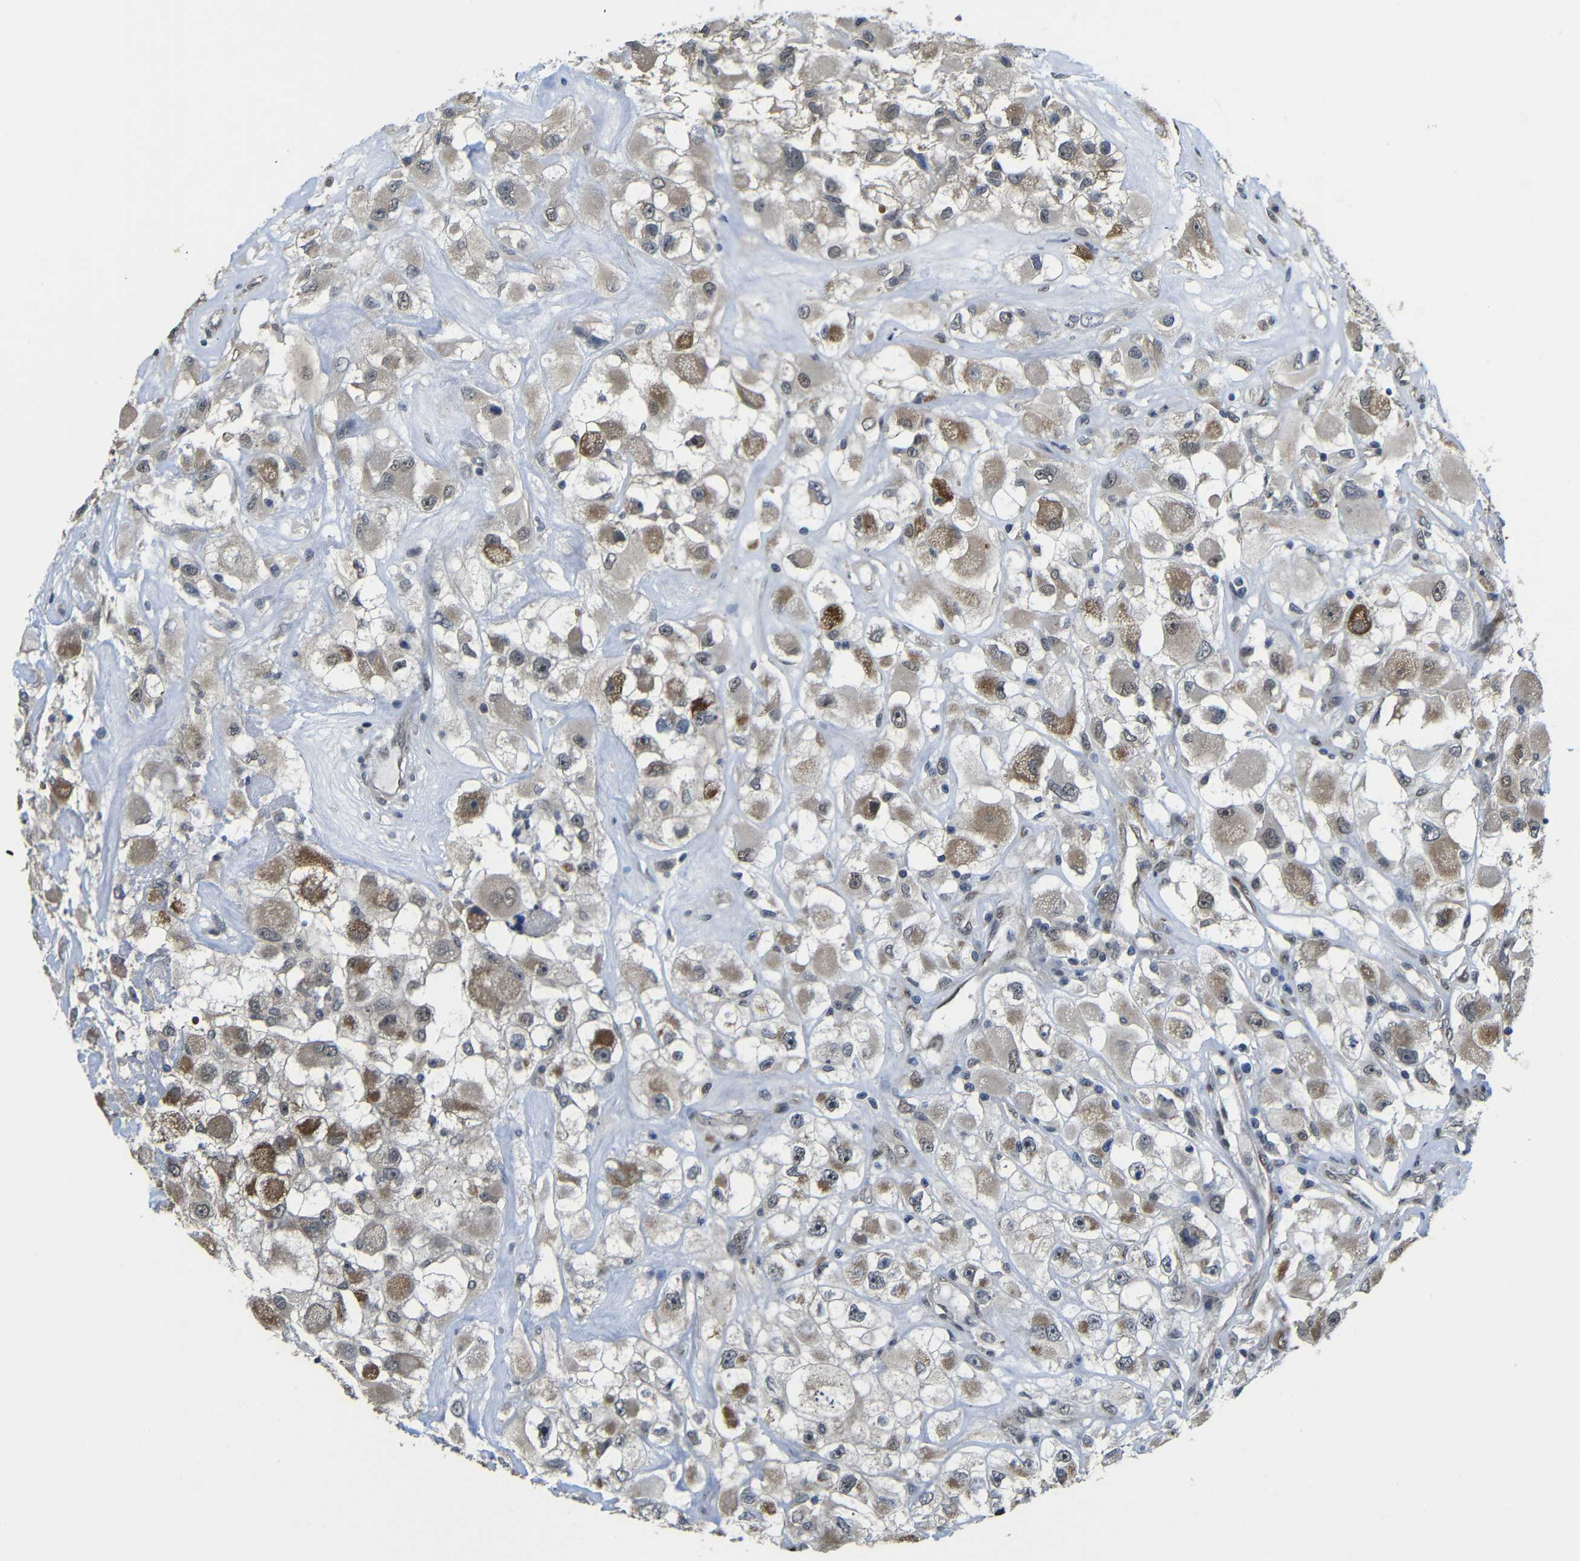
{"staining": {"intensity": "negative", "quantity": "none", "location": "none"}, "tissue": "renal cancer", "cell_type": "Tumor cells", "image_type": "cancer", "snomed": [{"axis": "morphology", "description": "Adenocarcinoma, NOS"}, {"axis": "topography", "description": "Kidney"}], "caption": "Adenocarcinoma (renal) was stained to show a protein in brown. There is no significant expression in tumor cells. (Stains: DAB (3,3'-diaminobenzidine) immunohistochemistry (IHC) with hematoxylin counter stain, Microscopy: brightfield microscopy at high magnification).", "gene": "FAM172A", "patient": {"sex": "female", "age": 52}}